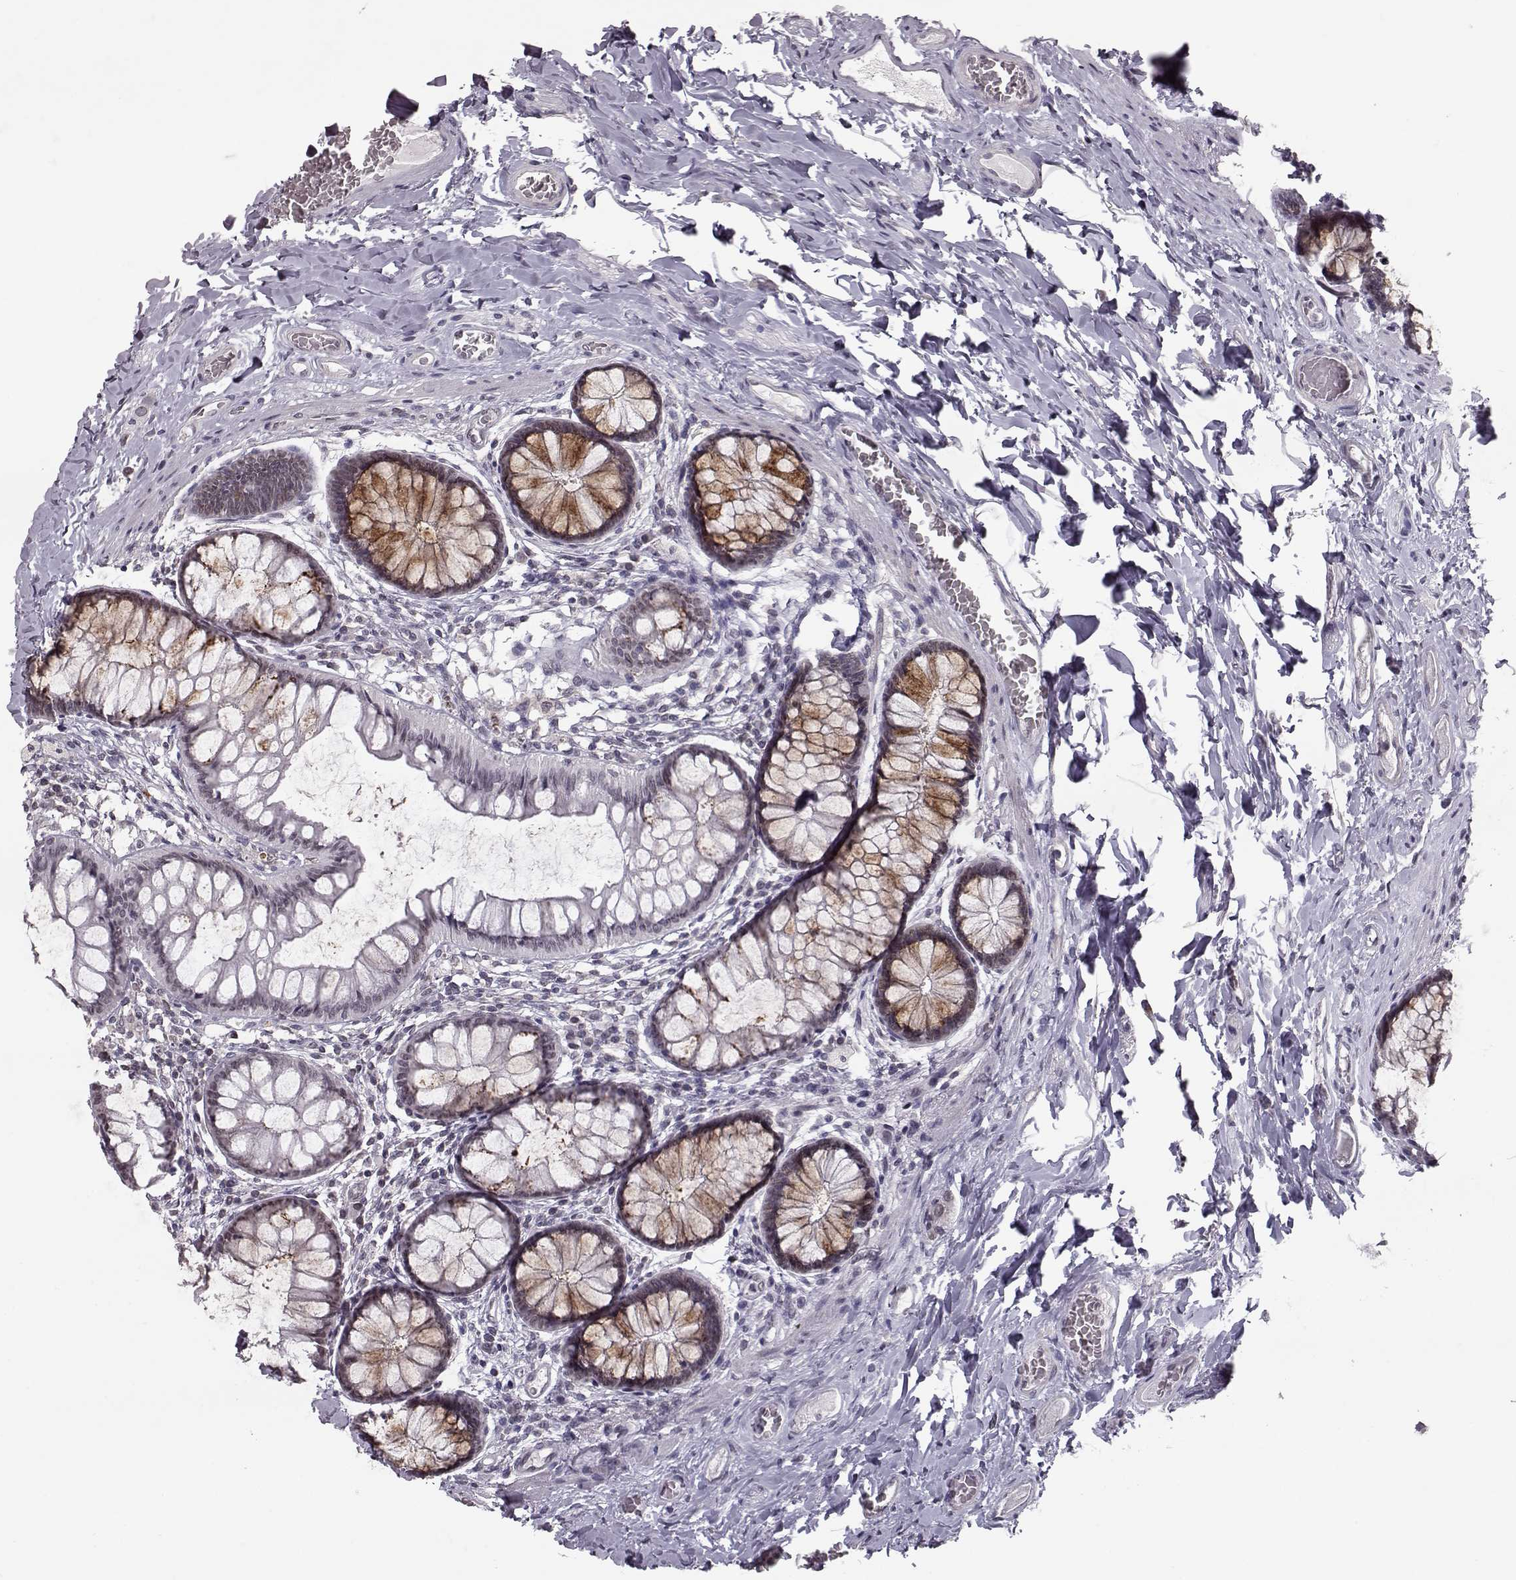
{"staining": {"intensity": "negative", "quantity": "none", "location": "none"}, "tissue": "colon", "cell_type": "Endothelial cells", "image_type": "normal", "snomed": [{"axis": "morphology", "description": "Normal tissue, NOS"}, {"axis": "topography", "description": "Colon"}], "caption": "This is an IHC micrograph of normal human colon. There is no expression in endothelial cells.", "gene": "NUP37", "patient": {"sex": "female", "age": 65}}